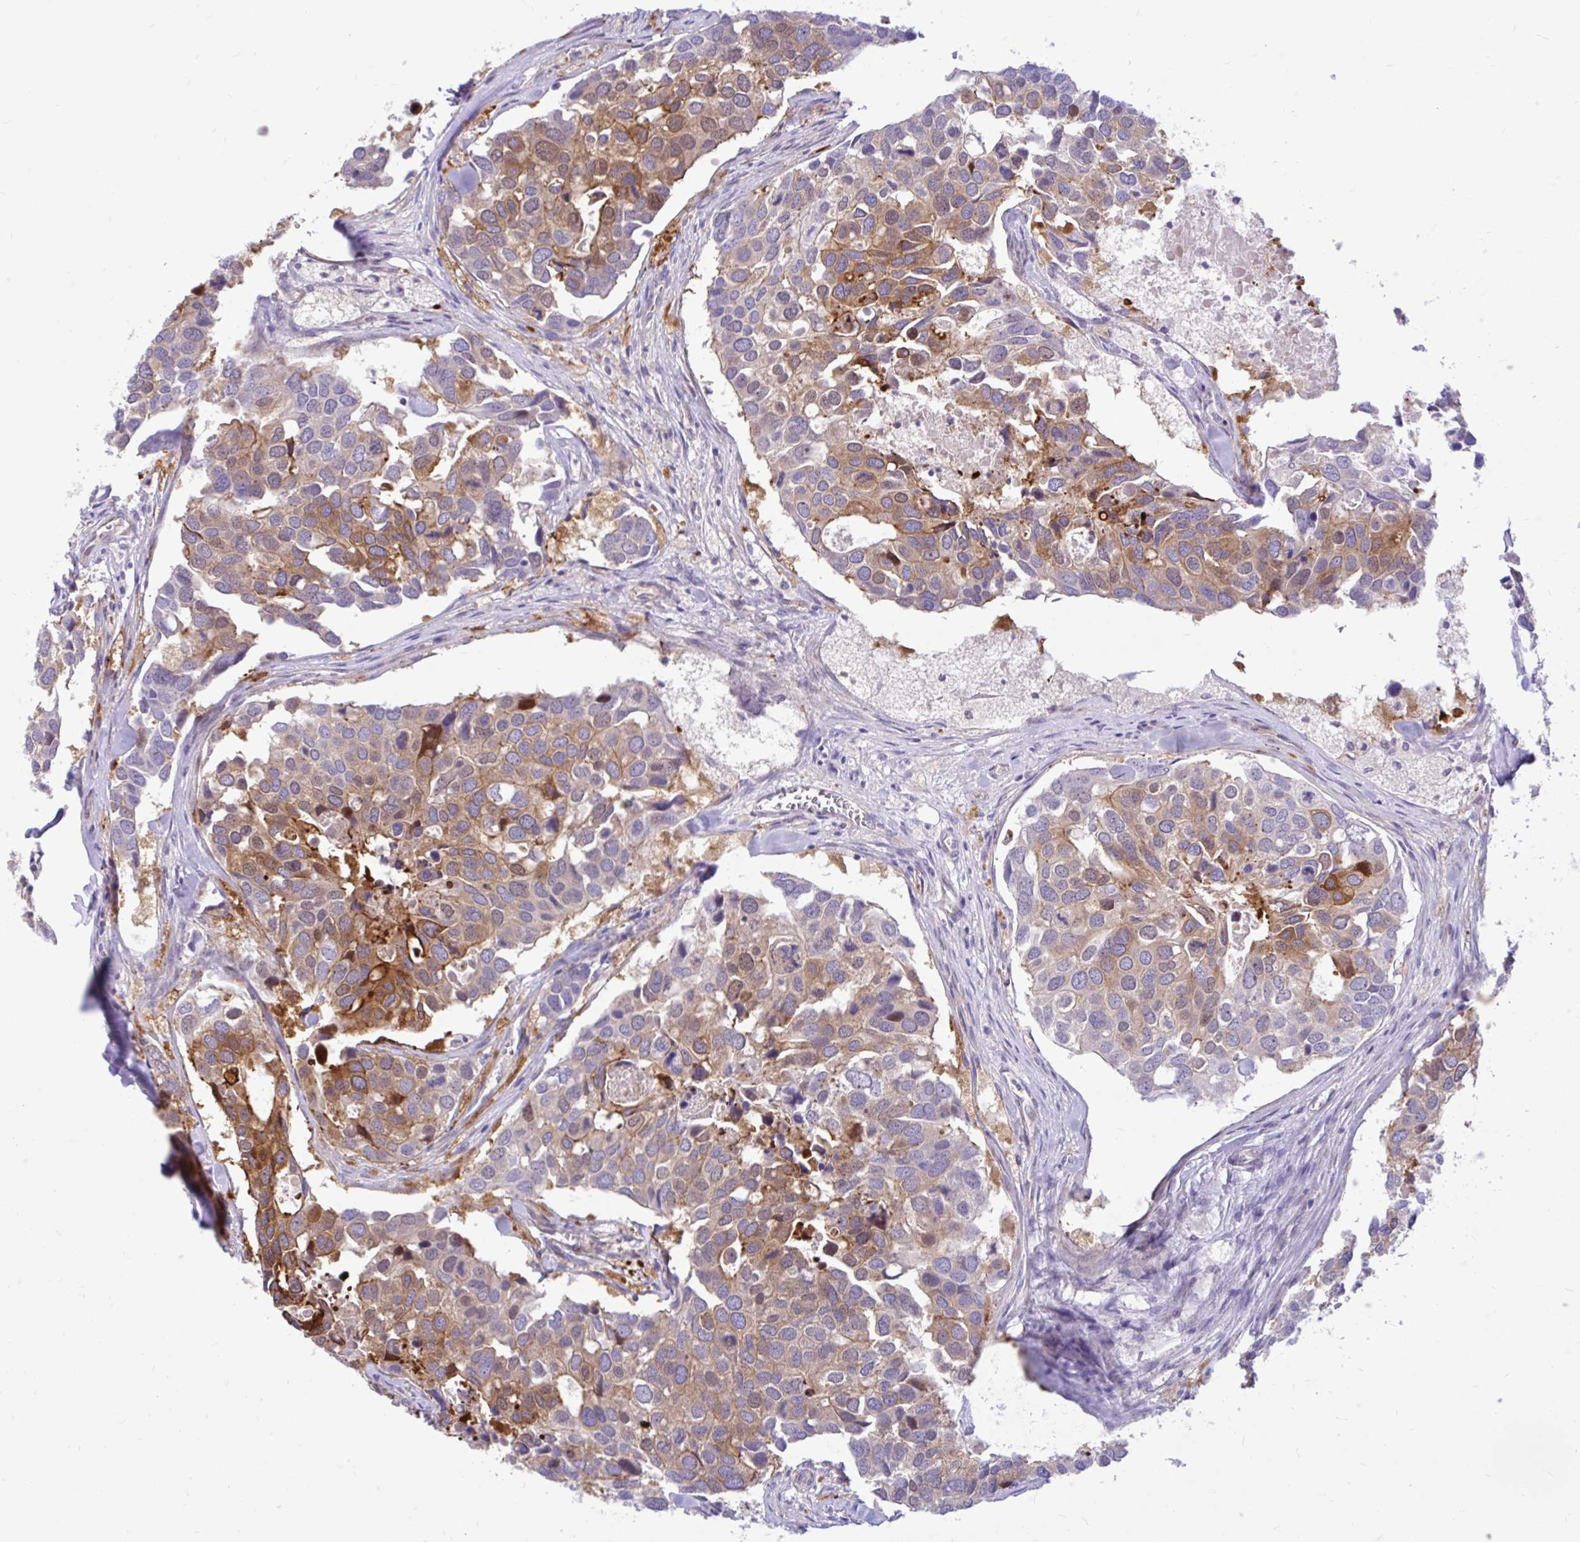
{"staining": {"intensity": "moderate", "quantity": "25%-75%", "location": "cytoplasmic/membranous"}, "tissue": "breast cancer", "cell_type": "Tumor cells", "image_type": "cancer", "snomed": [{"axis": "morphology", "description": "Duct carcinoma"}, {"axis": "topography", "description": "Breast"}], "caption": "Invasive ductal carcinoma (breast) stained for a protein (brown) displays moderate cytoplasmic/membranous positive expression in about 25%-75% of tumor cells.", "gene": "ESPNL", "patient": {"sex": "female", "age": 83}}